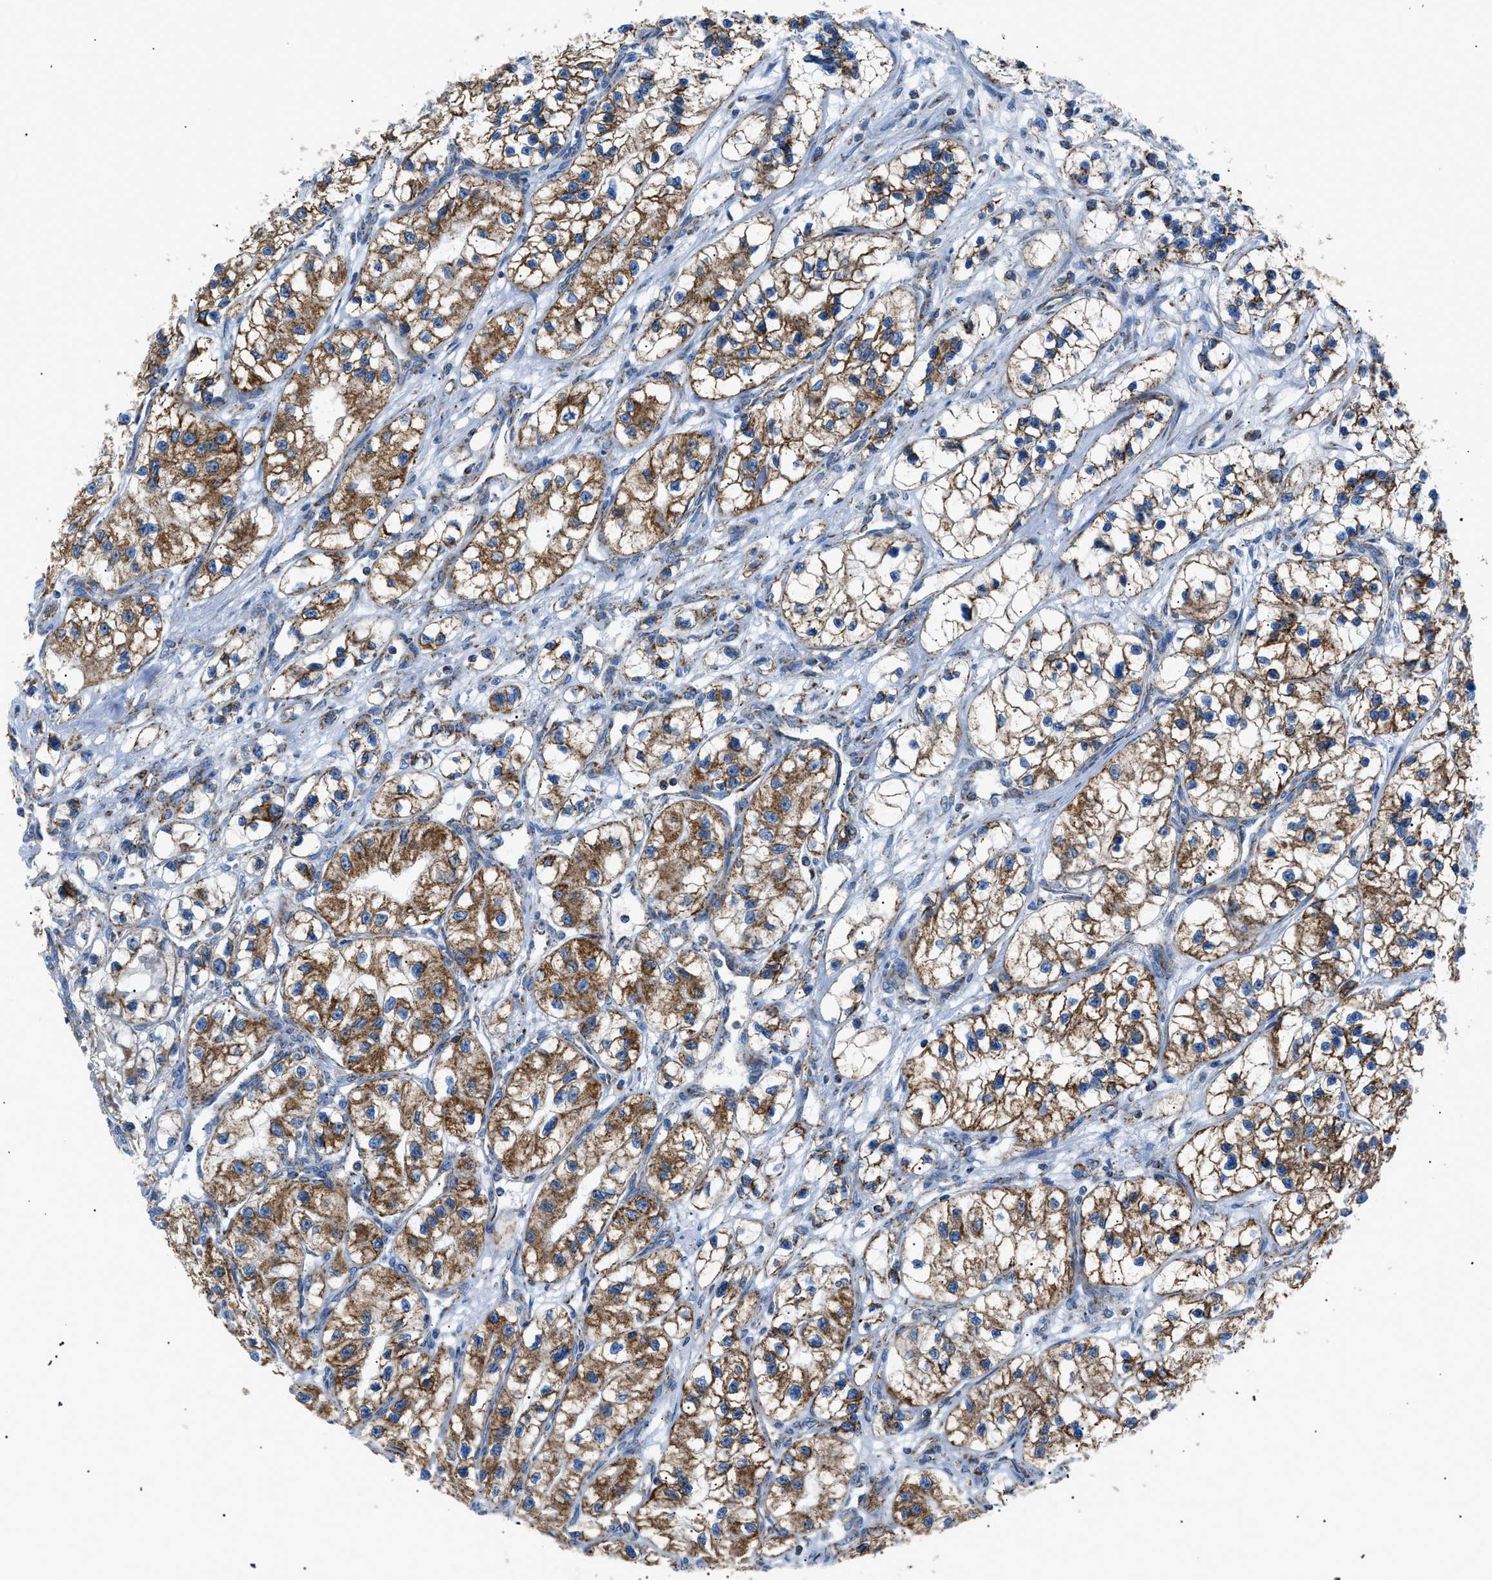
{"staining": {"intensity": "strong", "quantity": ">75%", "location": "cytoplasmic/membranous"}, "tissue": "renal cancer", "cell_type": "Tumor cells", "image_type": "cancer", "snomed": [{"axis": "morphology", "description": "Adenocarcinoma, NOS"}, {"axis": "topography", "description": "Kidney"}], "caption": "Strong cytoplasmic/membranous protein expression is appreciated in approximately >75% of tumor cells in adenocarcinoma (renal).", "gene": "PHB2", "patient": {"sex": "female", "age": 57}}